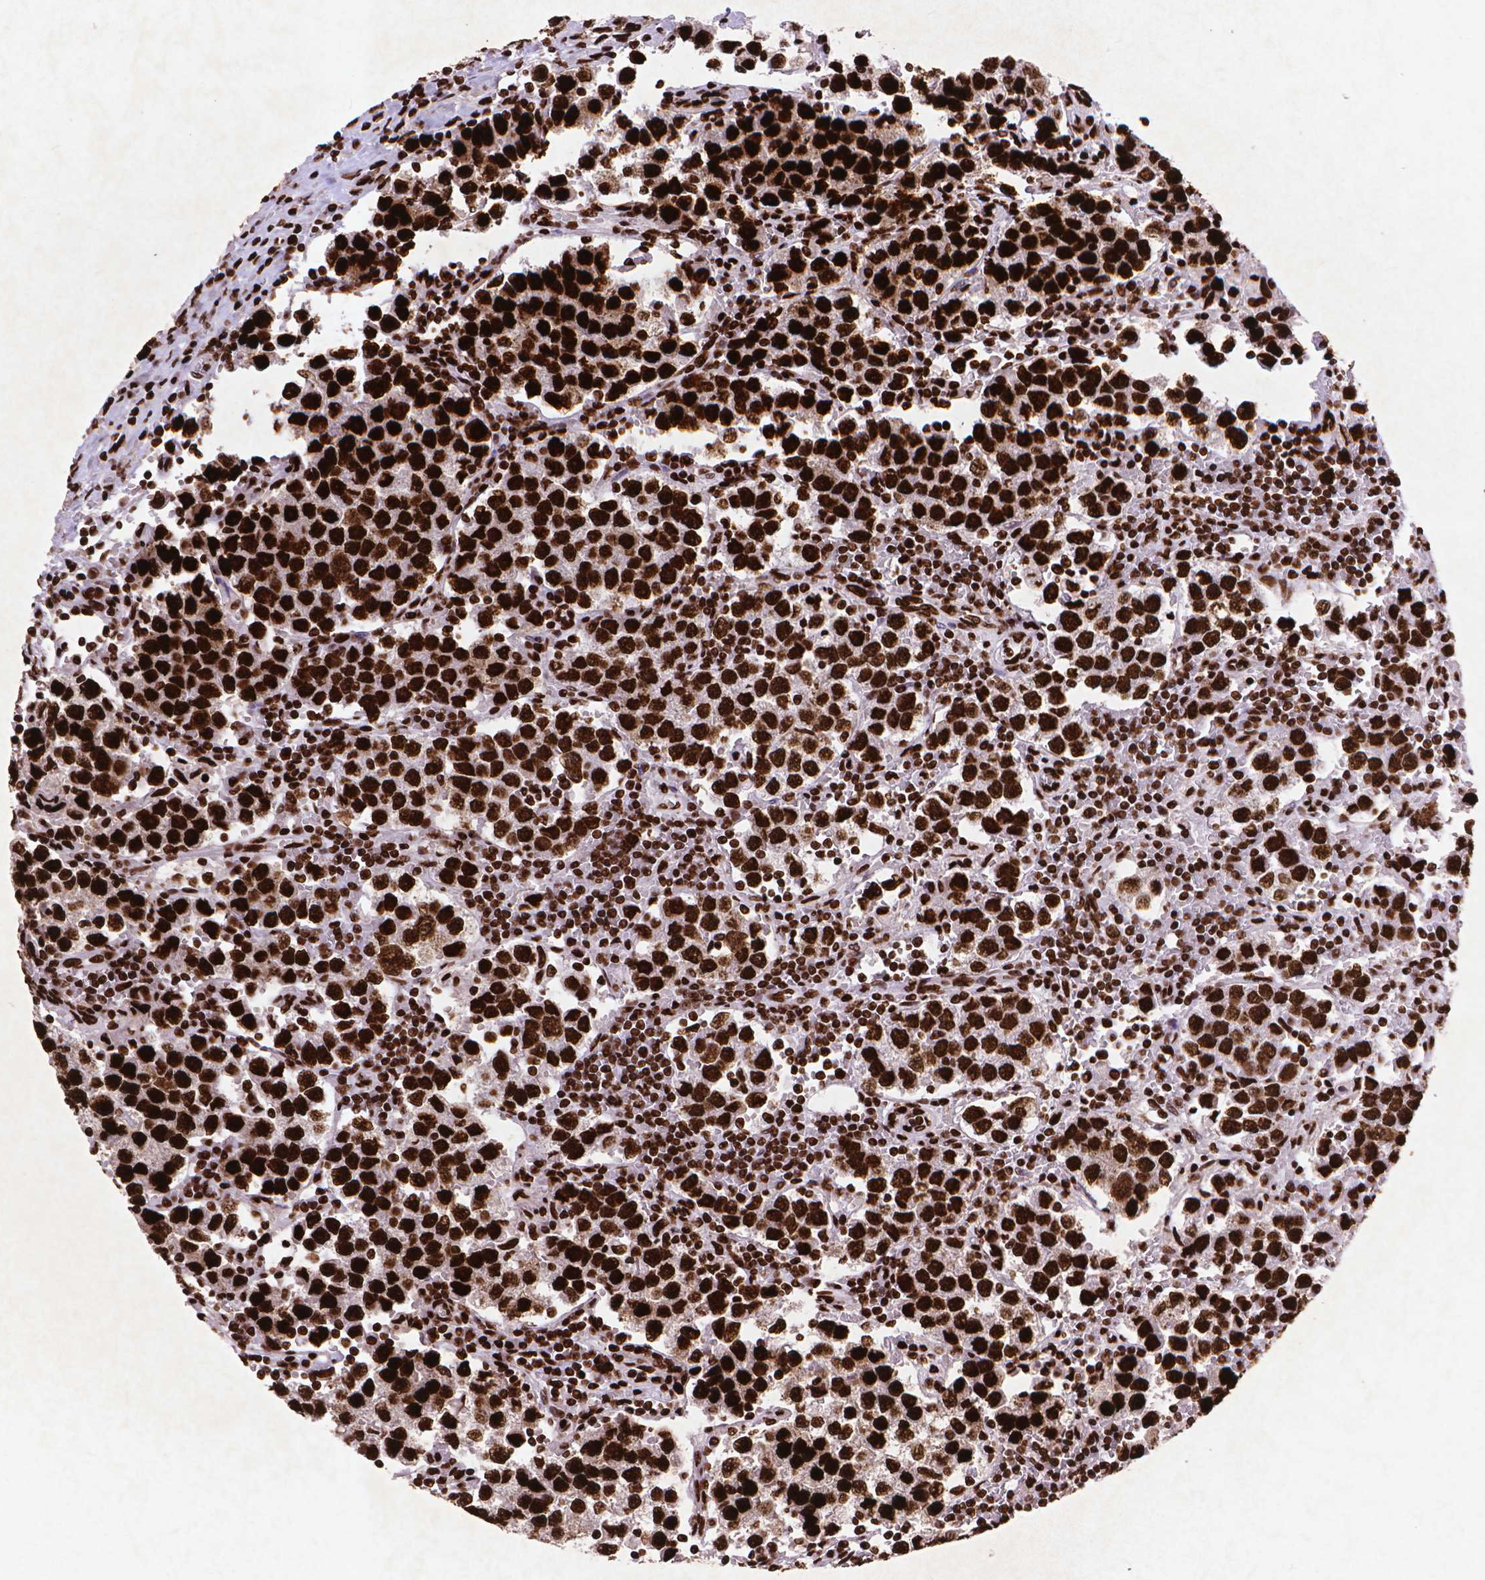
{"staining": {"intensity": "strong", "quantity": ">75%", "location": "nuclear"}, "tissue": "testis cancer", "cell_type": "Tumor cells", "image_type": "cancer", "snomed": [{"axis": "morphology", "description": "Seminoma, NOS"}, {"axis": "topography", "description": "Testis"}], "caption": "A brown stain labels strong nuclear staining of a protein in human testis cancer (seminoma) tumor cells.", "gene": "CITED2", "patient": {"sex": "male", "age": 37}}